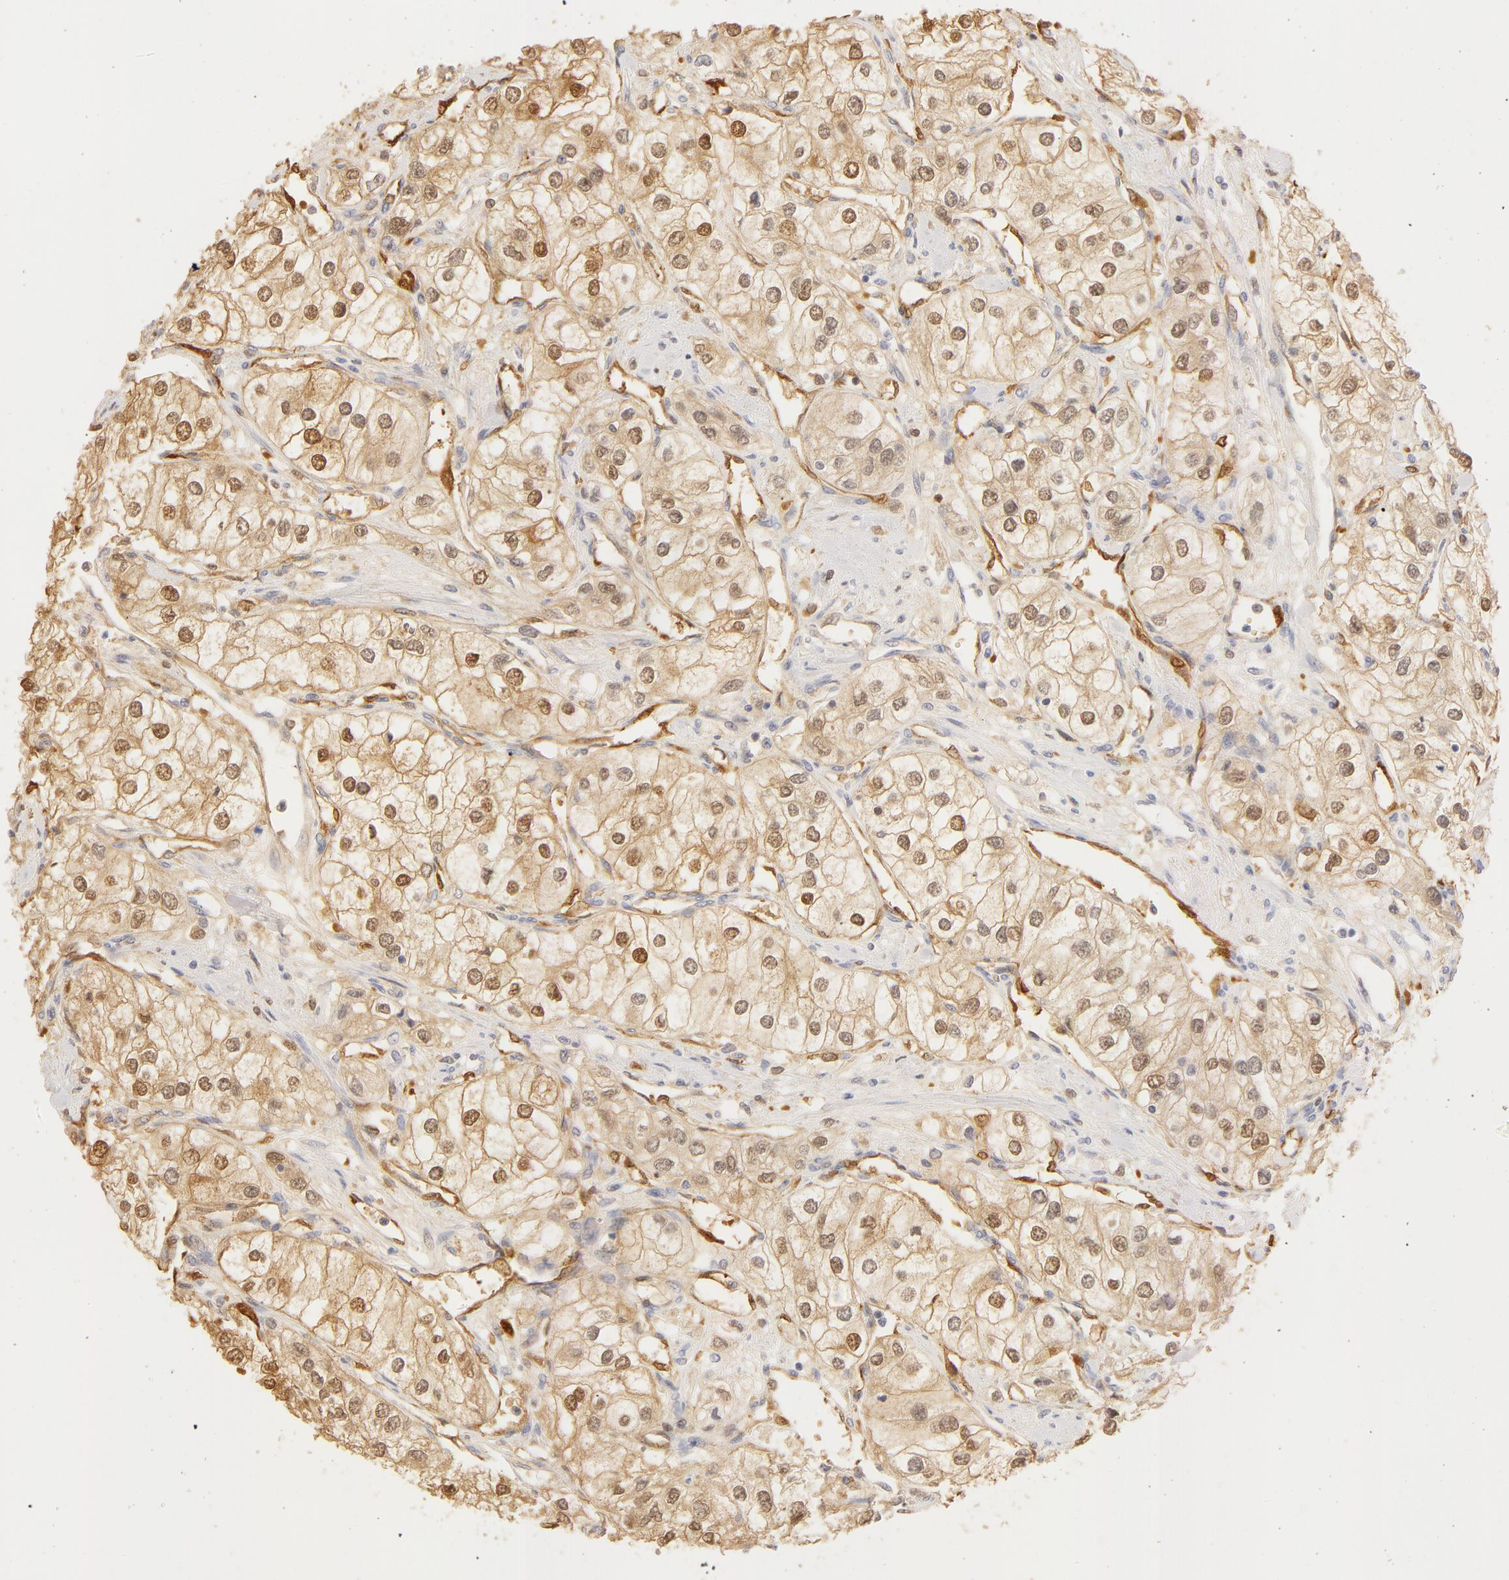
{"staining": {"intensity": "weak", "quantity": "25%-75%", "location": "nuclear"}, "tissue": "renal cancer", "cell_type": "Tumor cells", "image_type": "cancer", "snomed": [{"axis": "morphology", "description": "Adenocarcinoma, NOS"}, {"axis": "topography", "description": "Kidney"}], "caption": "This photomicrograph reveals immunohistochemistry staining of human adenocarcinoma (renal), with low weak nuclear expression in approximately 25%-75% of tumor cells.", "gene": "CA2", "patient": {"sex": "male", "age": 57}}